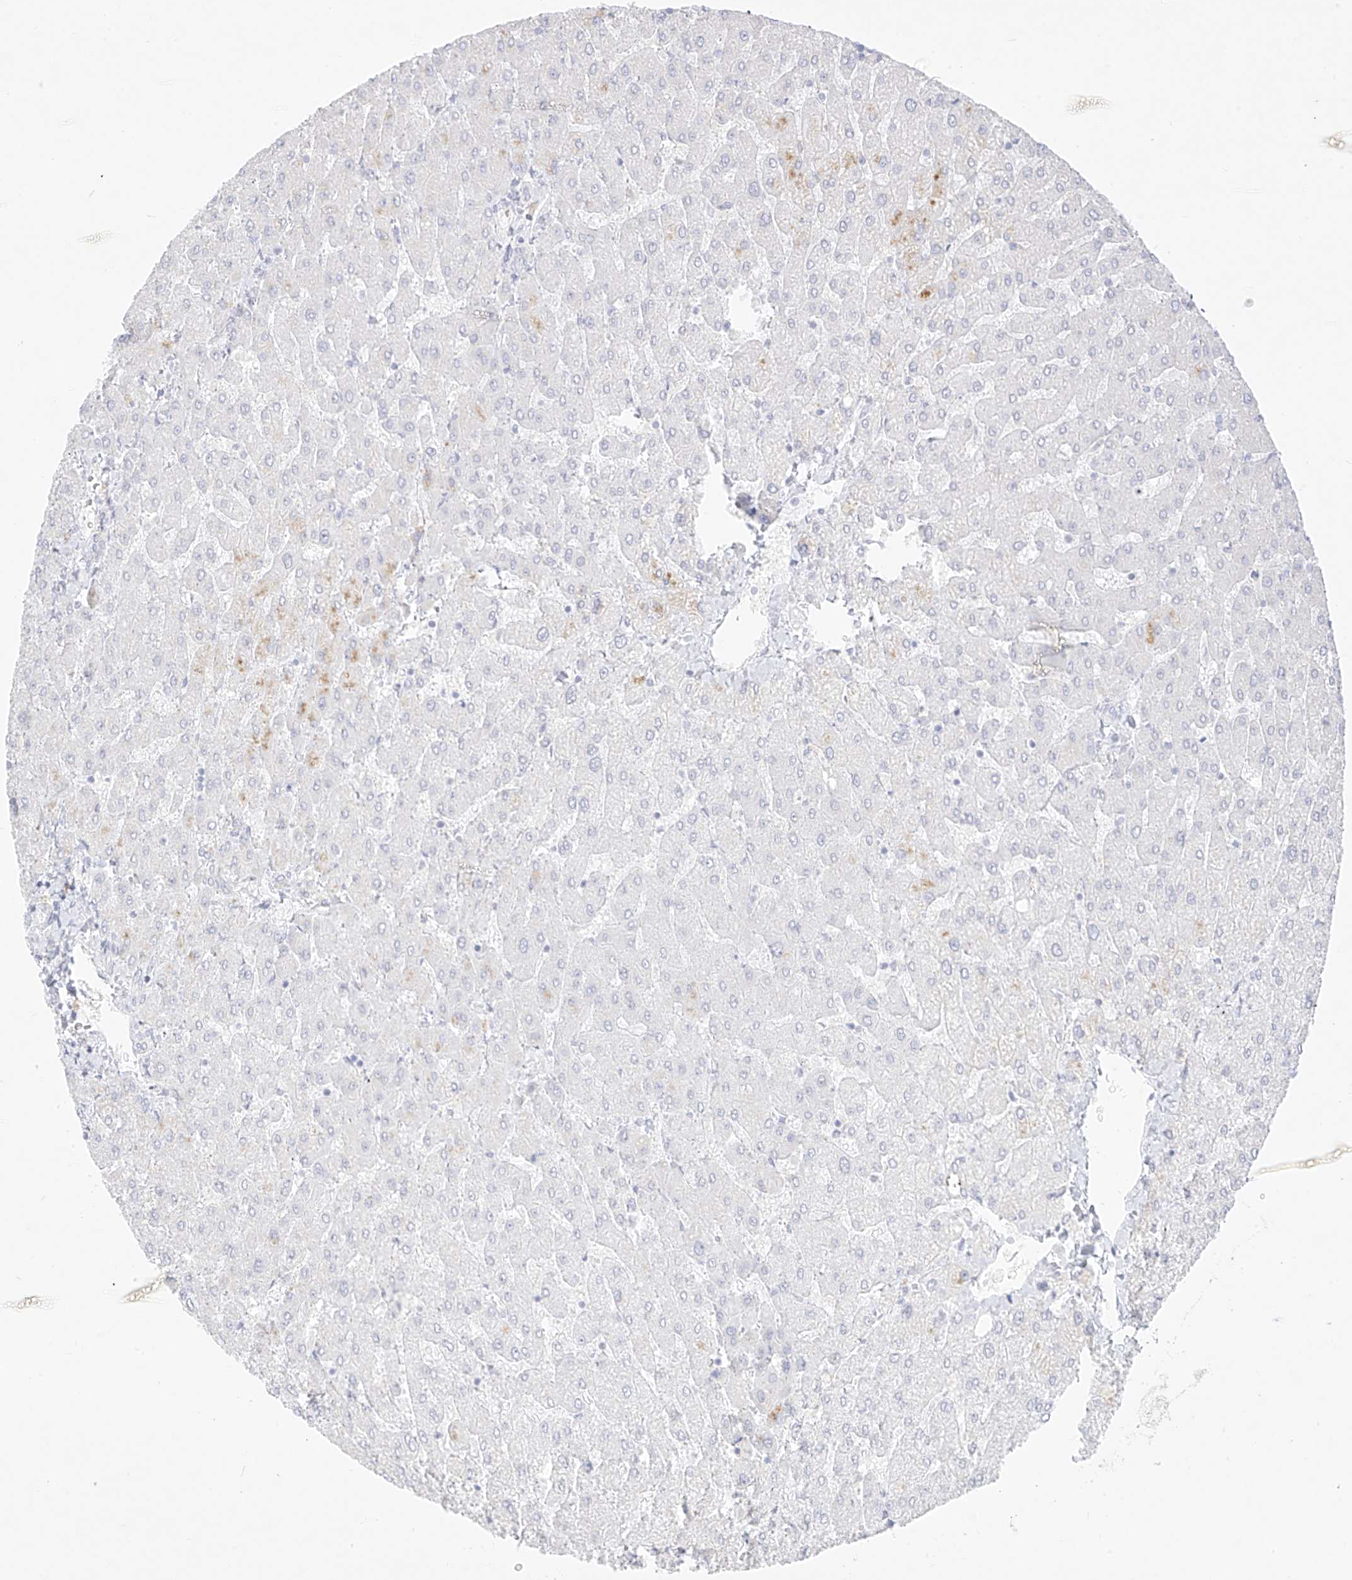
{"staining": {"intensity": "negative", "quantity": "none", "location": "none"}, "tissue": "liver", "cell_type": "Cholangiocytes", "image_type": "normal", "snomed": [{"axis": "morphology", "description": "Normal tissue, NOS"}, {"axis": "topography", "description": "Liver"}], "caption": "DAB immunohistochemical staining of normal human liver demonstrates no significant positivity in cholangiocytes. (DAB (3,3'-diaminobenzidine) immunohistochemistry with hematoxylin counter stain).", "gene": "TGM4", "patient": {"sex": "male", "age": 55}}